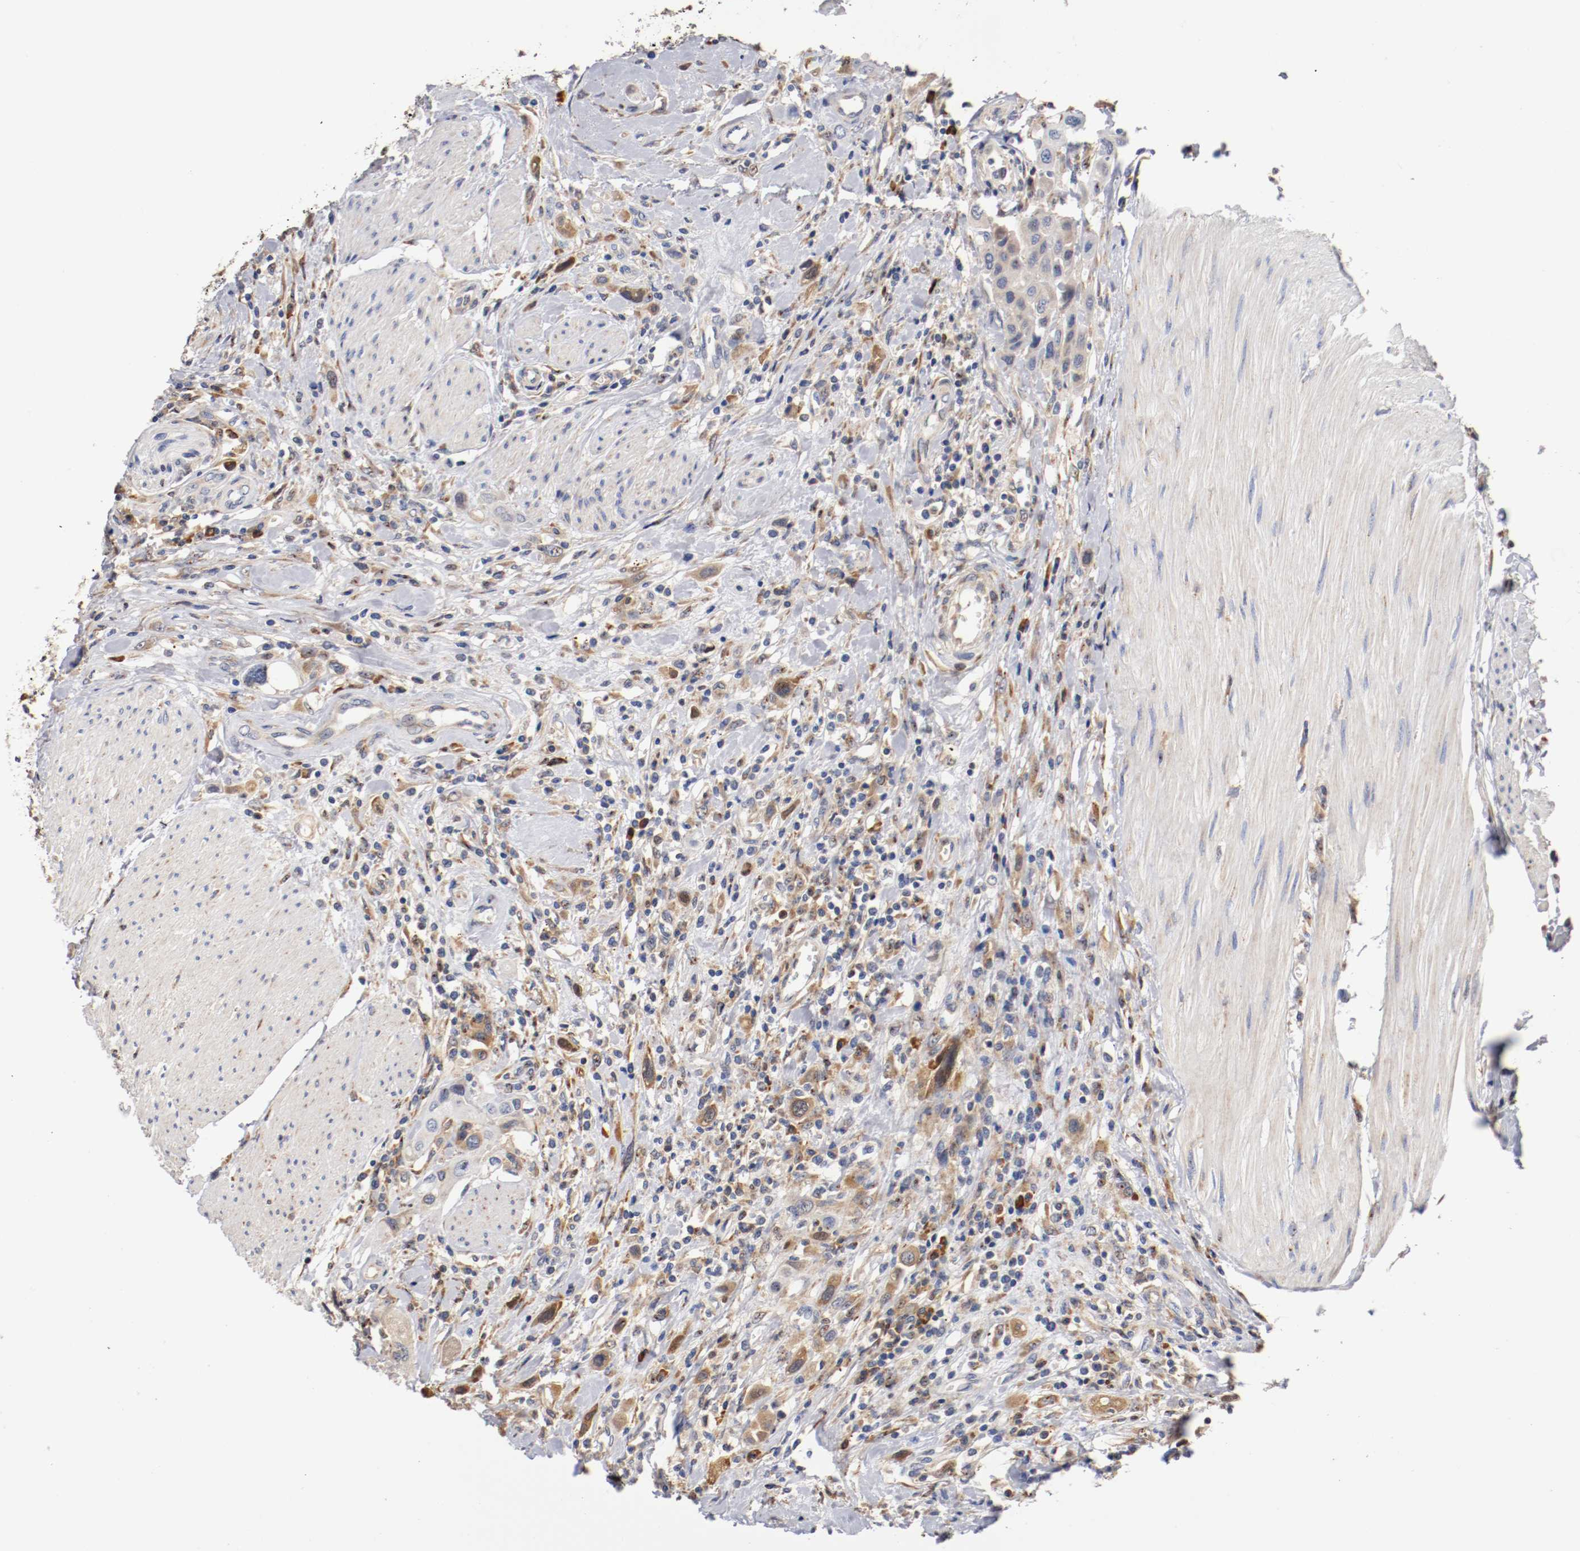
{"staining": {"intensity": "weak", "quantity": ">75%", "location": "cytoplasmic/membranous"}, "tissue": "urothelial cancer", "cell_type": "Tumor cells", "image_type": "cancer", "snomed": [{"axis": "morphology", "description": "Urothelial carcinoma, High grade"}, {"axis": "topography", "description": "Urinary bladder"}], "caption": "IHC staining of urothelial carcinoma (high-grade), which shows low levels of weak cytoplasmic/membranous positivity in about >75% of tumor cells indicating weak cytoplasmic/membranous protein positivity. The staining was performed using DAB (brown) for protein detection and nuclei were counterstained in hematoxylin (blue).", "gene": "TNFSF13", "patient": {"sex": "male", "age": 50}}